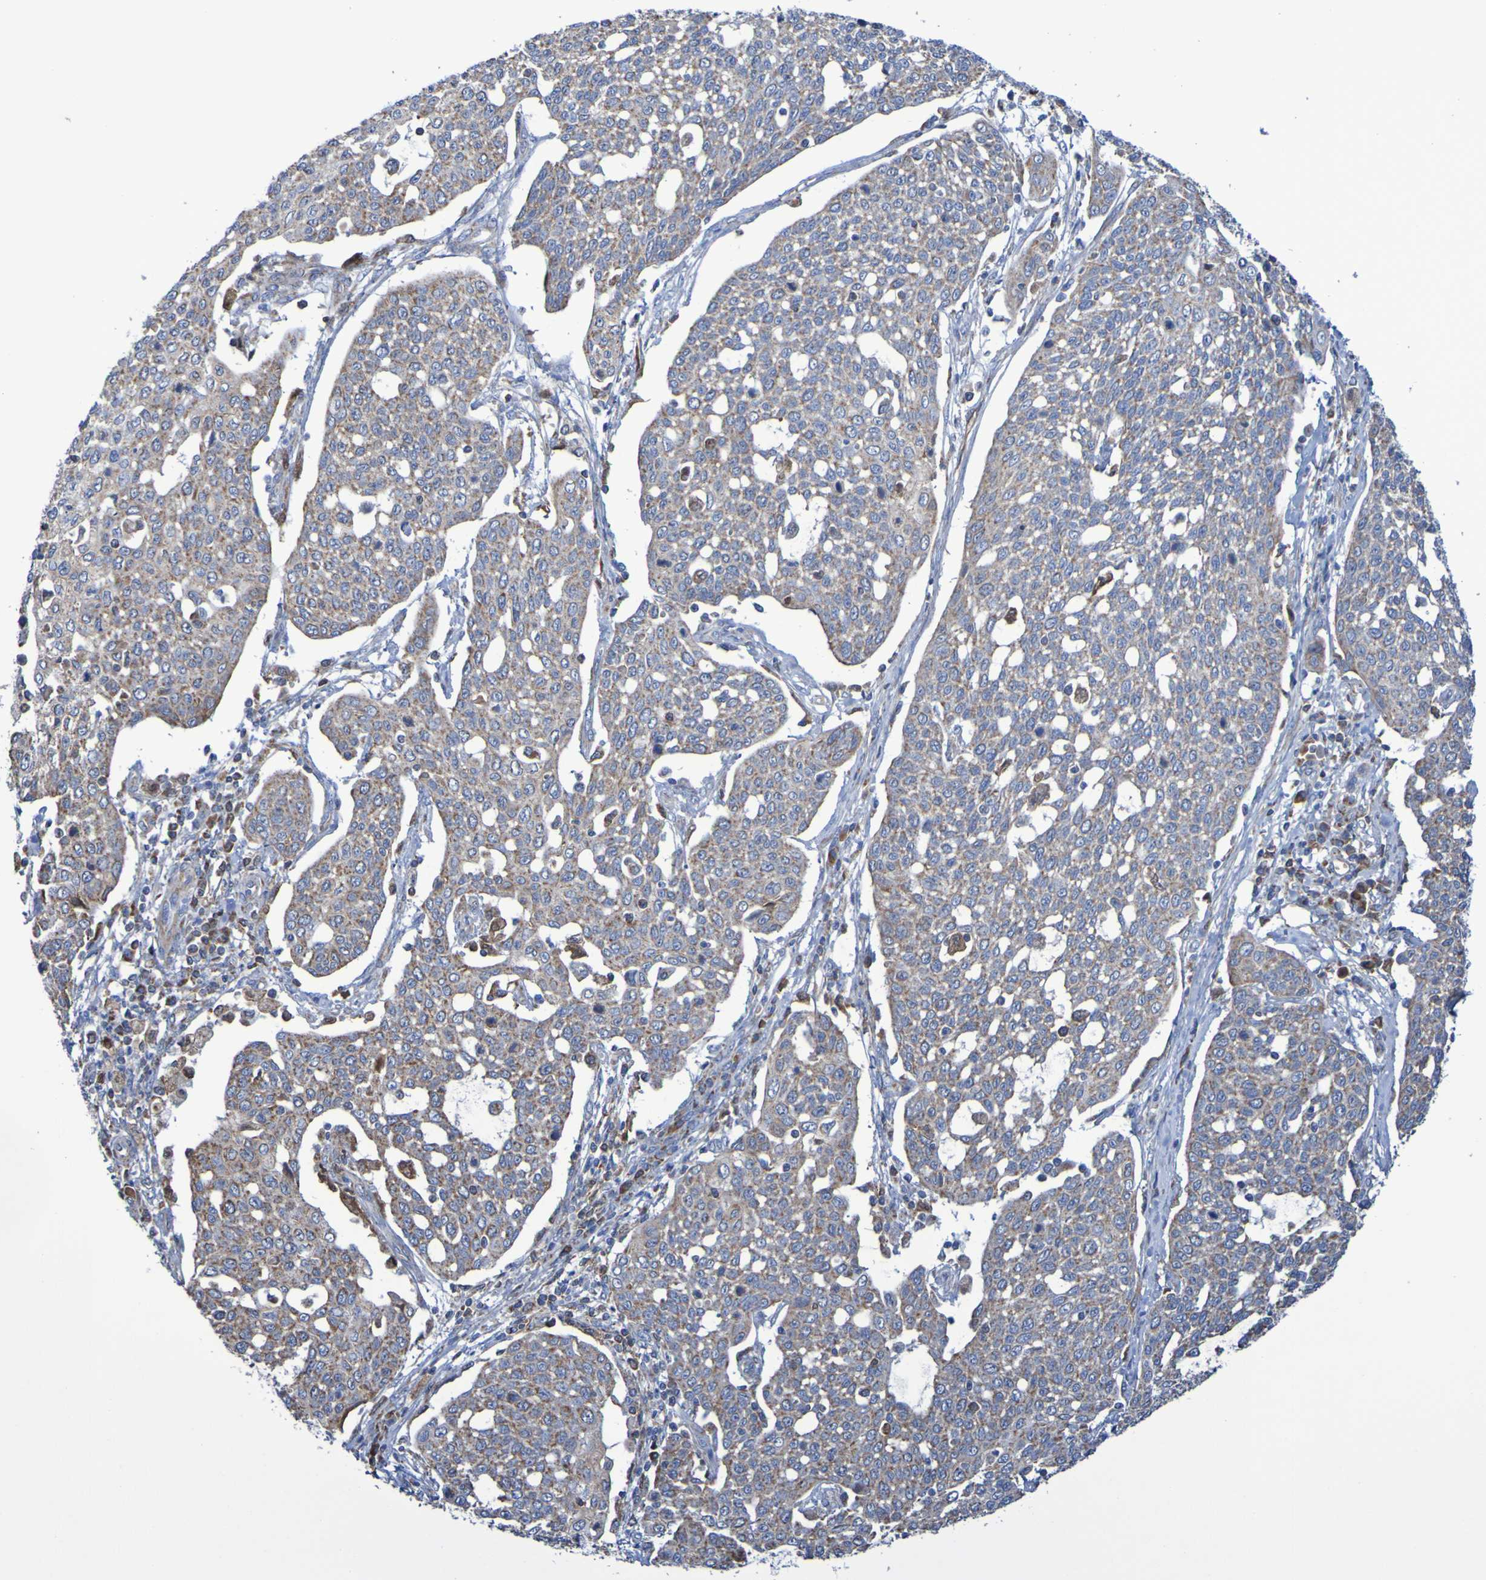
{"staining": {"intensity": "moderate", "quantity": ">75%", "location": "cytoplasmic/membranous"}, "tissue": "cervical cancer", "cell_type": "Tumor cells", "image_type": "cancer", "snomed": [{"axis": "morphology", "description": "Squamous cell carcinoma, NOS"}, {"axis": "topography", "description": "Cervix"}], "caption": "Cervical squamous cell carcinoma stained for a protein displays moderate cytoplasmic/membranous positivity in tumor cells.", "gene": "CNTN2", "patient": {"sex": "female", "age": 34}}